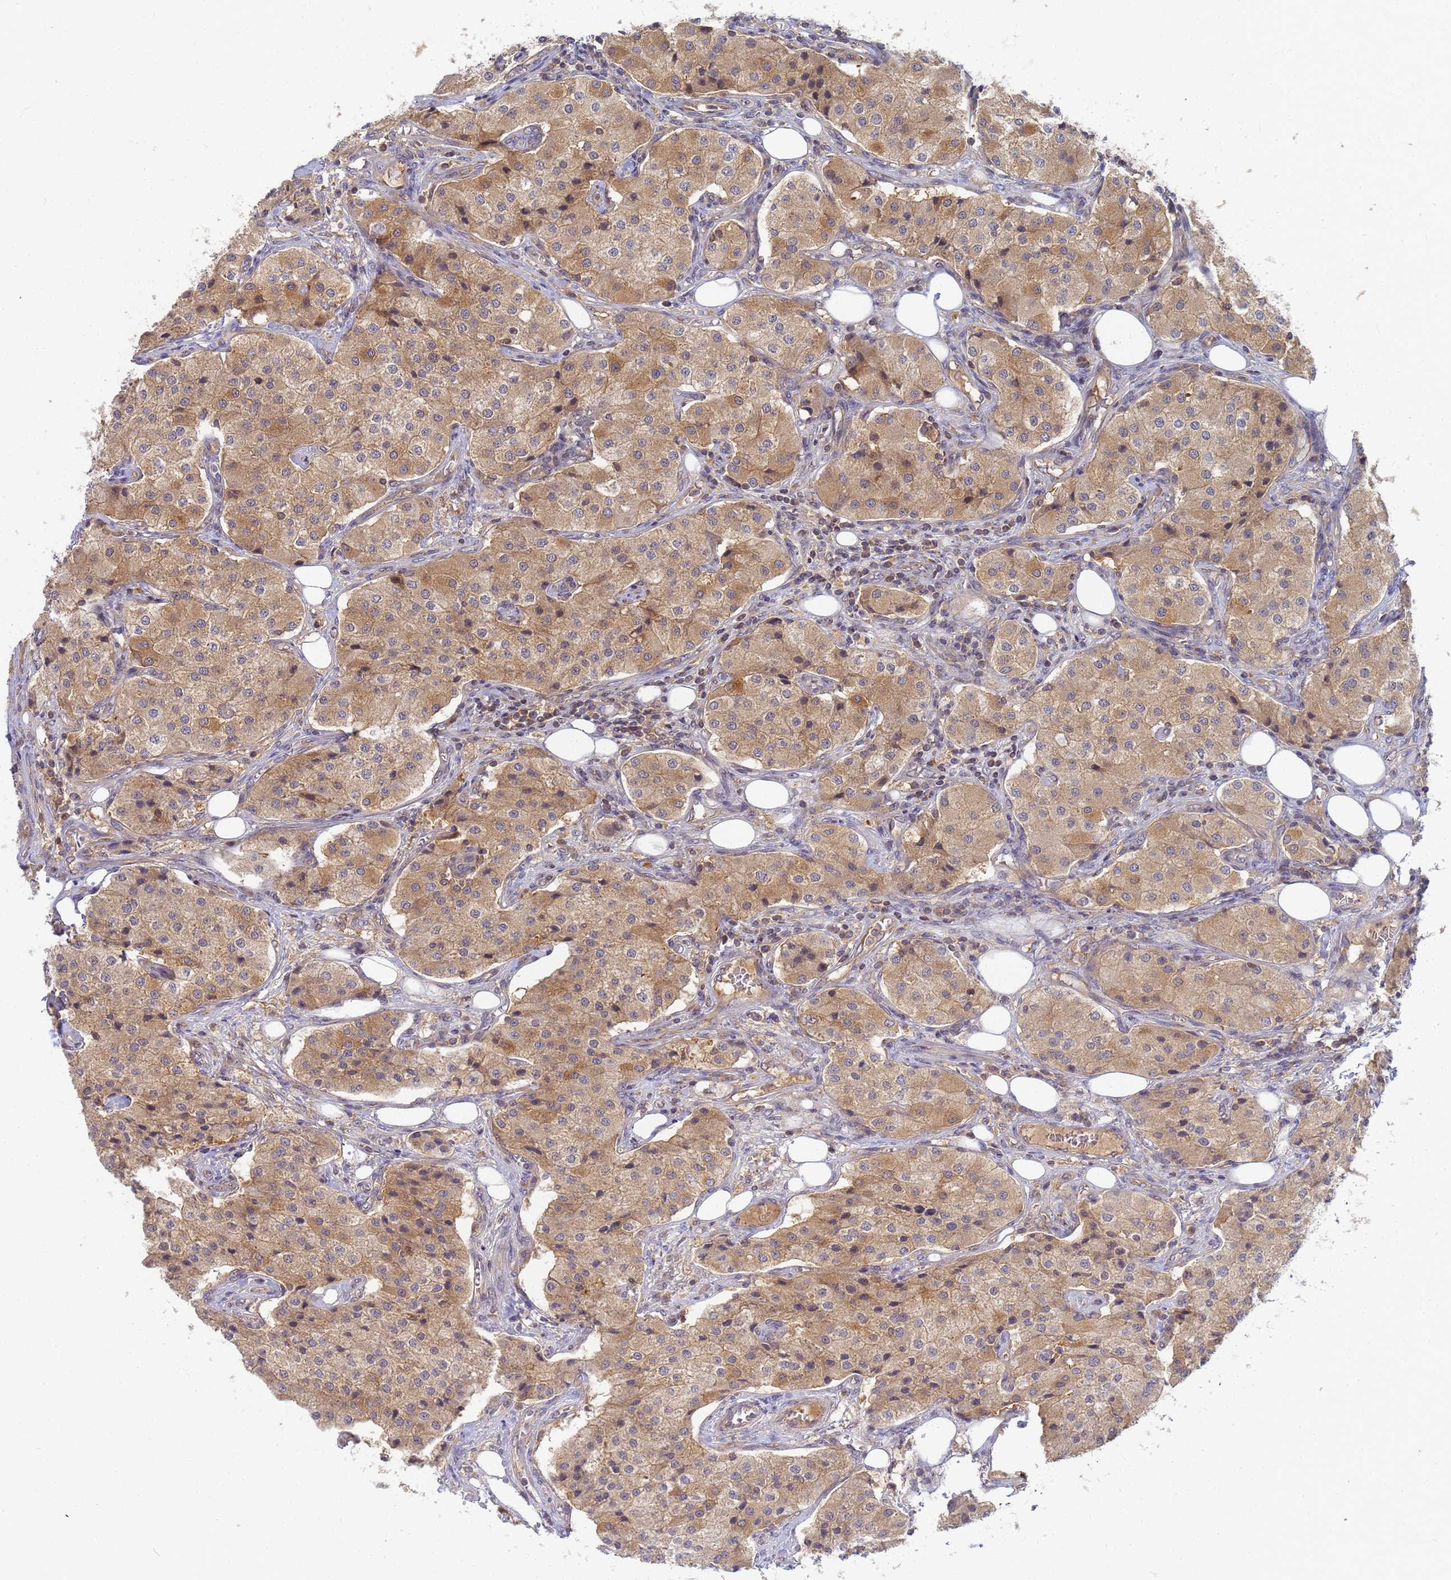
{"staining": {"intensity": "moderate", "quantity": "25%-75%", "location": "cytoplasmic/membranous"}, "tissue": "carcinoid", "cell_type": "Tumor cells", "image_type": "cancer", "snomed": [{"axis": "morphology", "description": "Carcinoid, malignant, NOS"}, {"axis": "topography", "description": "Colon"}], "caption": "Carcinoid was stained to show a protein in brown. There is medium levels of moderate cytoplasmic/membranous positivity in approximately 25%-75% of tumor cells.", "gene": "SHARPIN", "patient": {"sex": "female", "age": 52}}